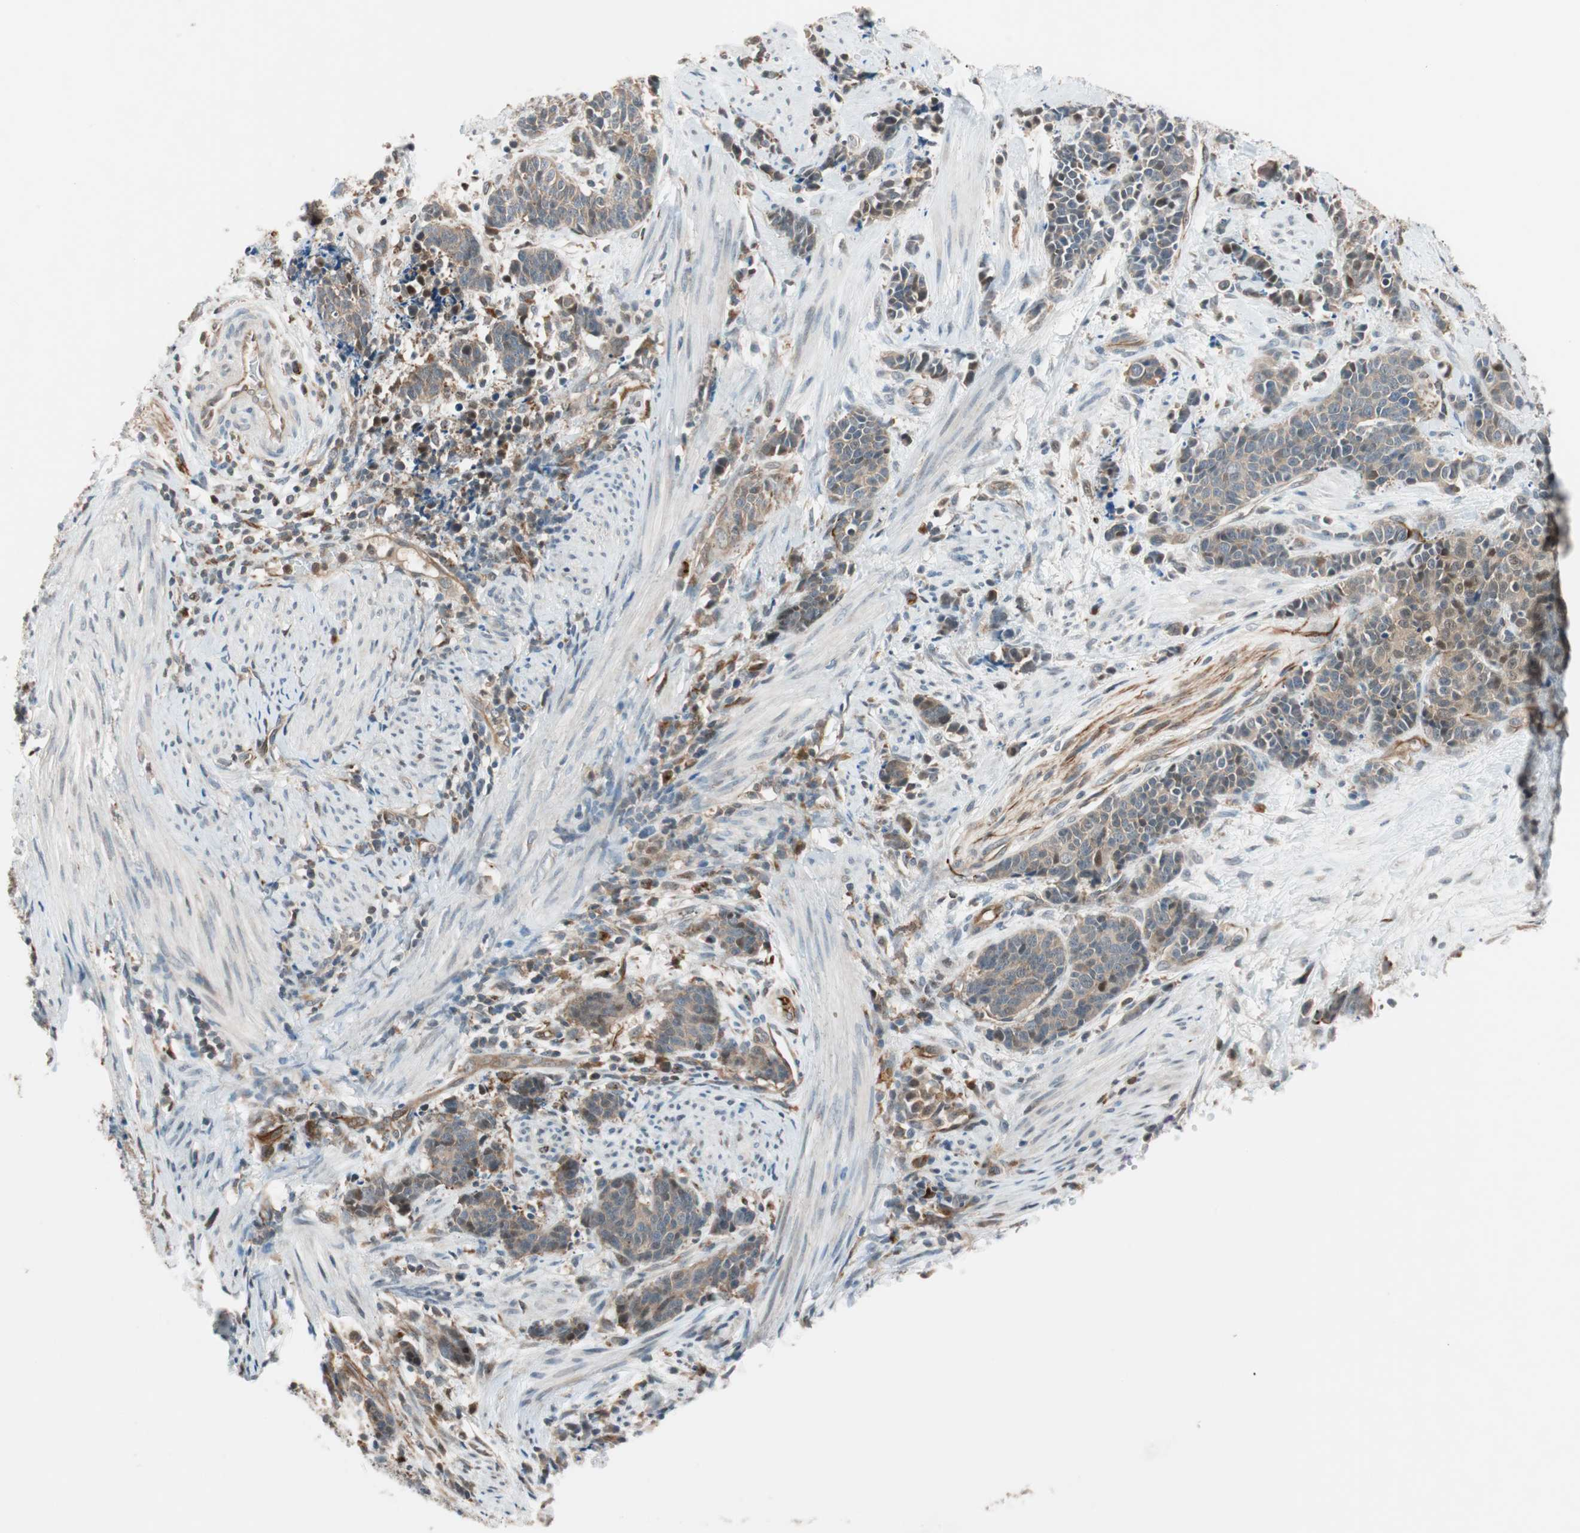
{"staining": {"intensity": "weak", "quantity": "<25%", "location": "cytoplasmic/membranous"}, "tissue": "cervical cancer", "cell_type": "Tumor cells", "image_type": "cancer", "snomed": [{"axis": "morphology", "description": "Squamous cell carcinoma, NOS"}, {"axis": "topography", "description": "Cervix"}], "caption": "The histopathology image demonstrates no staining of tumor cells in cervical squamous cell carcinoma.", "gene": "PIK3R3", "patient": {"sex": "female", "age": 35}}